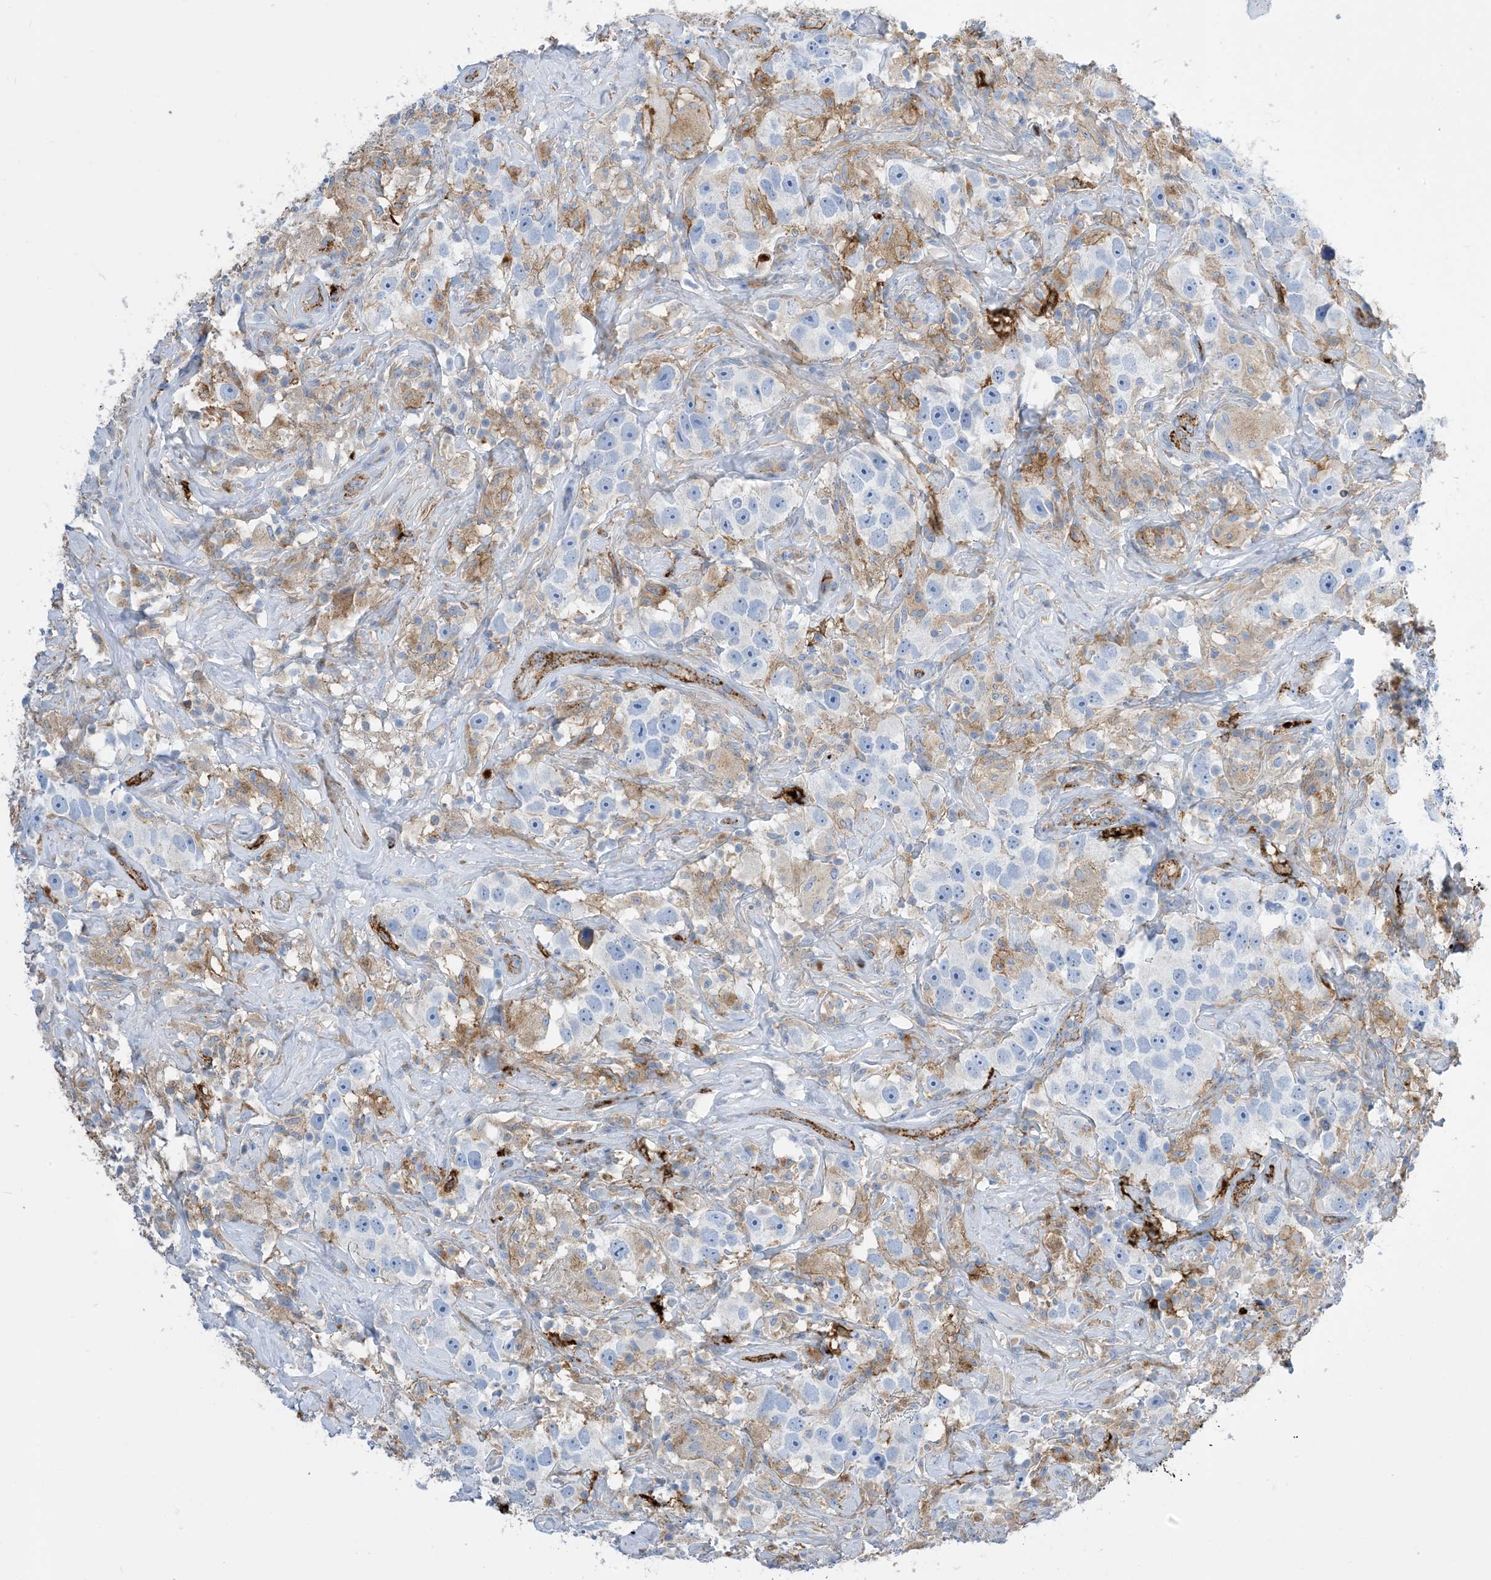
{"staining": {"intensity": "negative", "quantity": "none", "location": "none"}, "tissue": "testis cancer", "cell_type": "Tumor cells", "image_type": "cancer", "snomed": [{"axis": "morphology", "description": "Seminoma, NOS"}, {"axis": "topography", "description": "Testis"}], "caption": "The photomicrograph shows no significant expression in tumor cells of seminoma (testis).", "gene": "DPH3", "patient": {"sex": "male", "age": 49}}